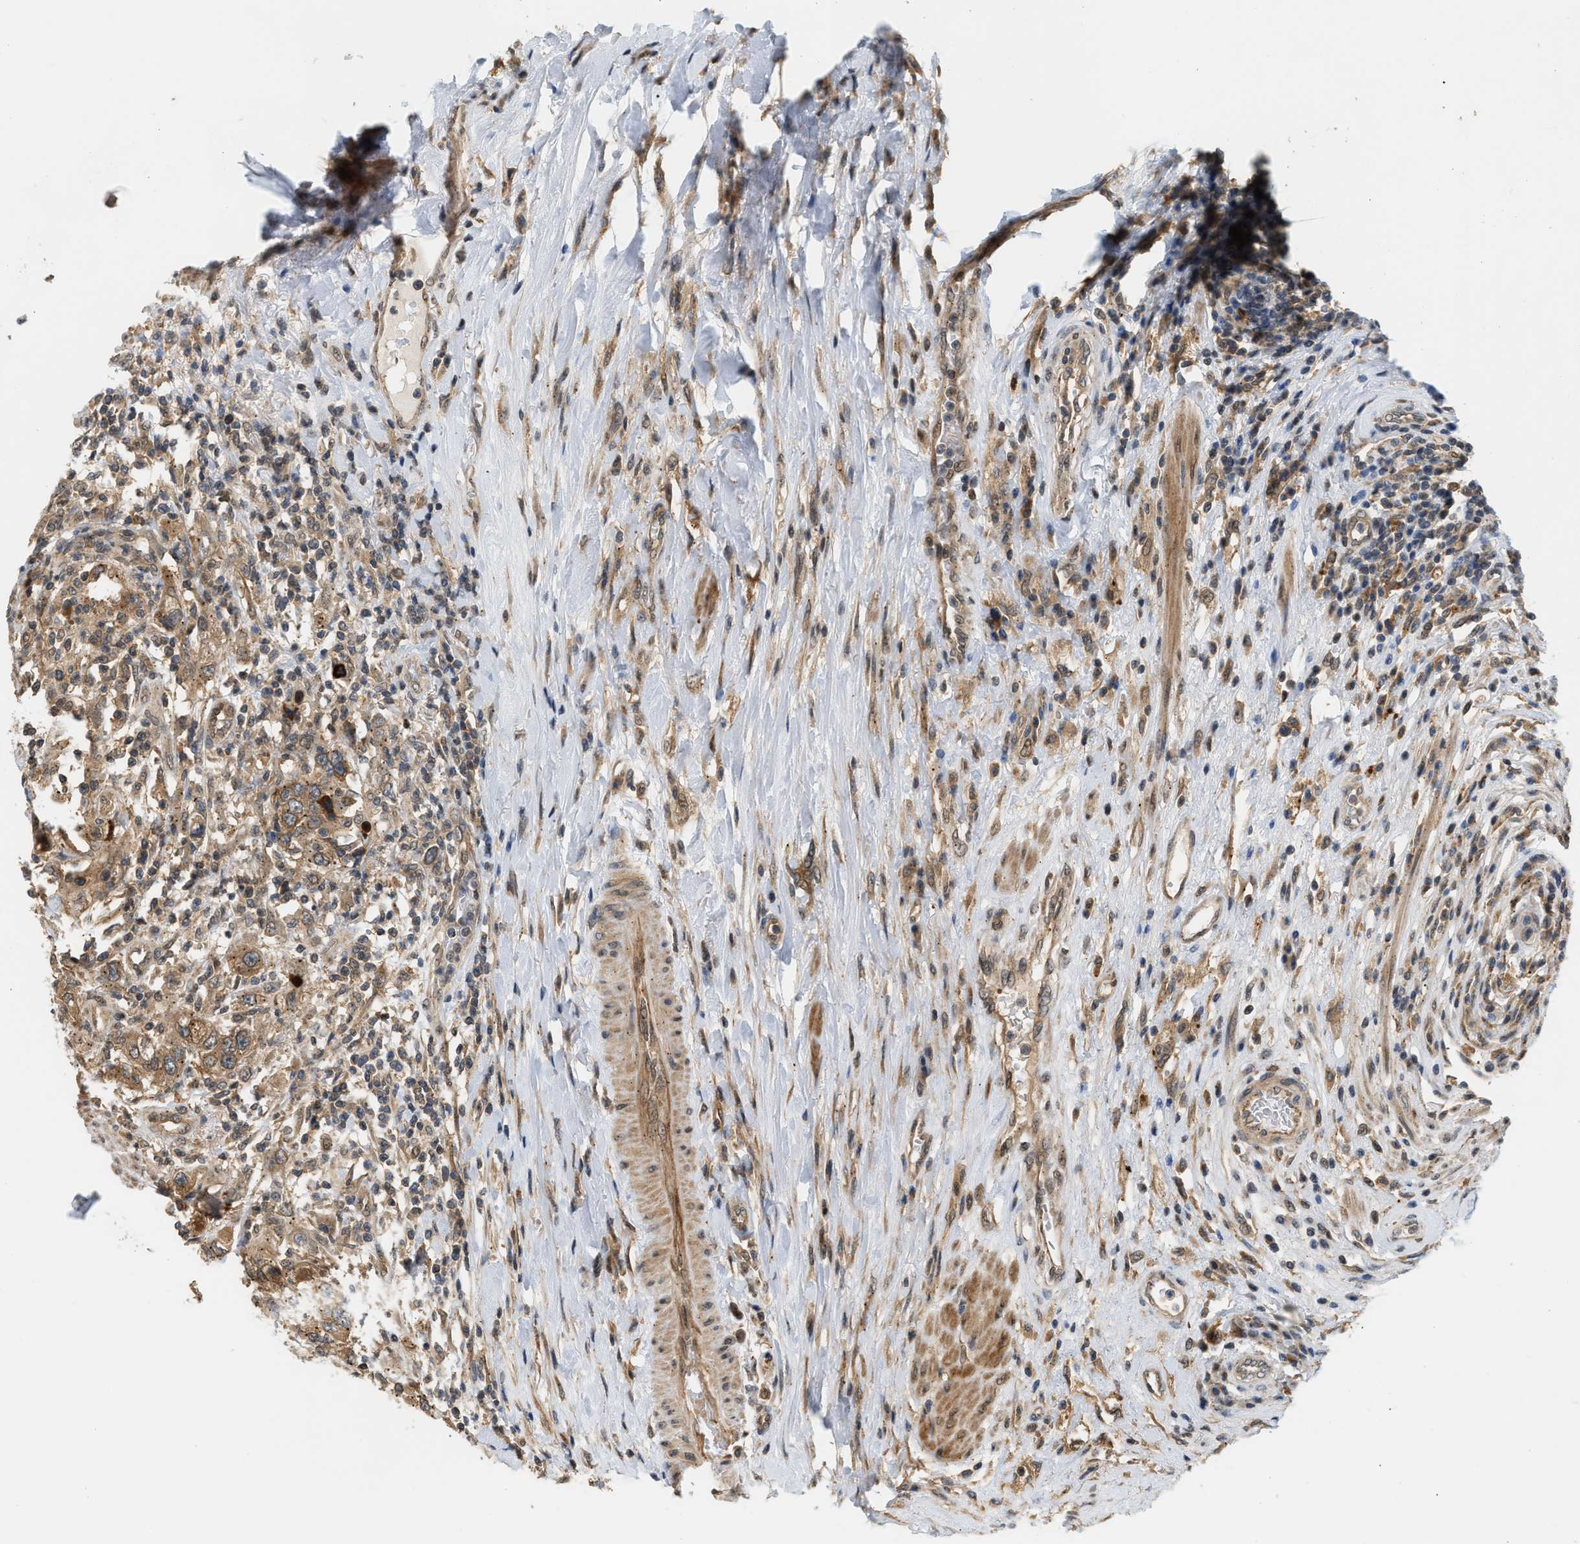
{"staining": {"intensity": "moderate", "quantity": ">75%", "location": "cytoplasmic/membranous"}, "tissue": "urothelial cancer", "cell_type": "Tumor cells", "image_type": "cancer", "snomed": [{"axis": "morphology", "description": "Urothelial carcinoma, High grade"}, {"axis": "topography", "description": "Urinary bladder"}], "caption": "Moderate cytoplasmic/membranous staining is seen in approximately >75% of tumor cells in urothelial carcinoma (high-grade).", "gene": "MAP2K5", "patient": {"sex": "female", "age": 80}}